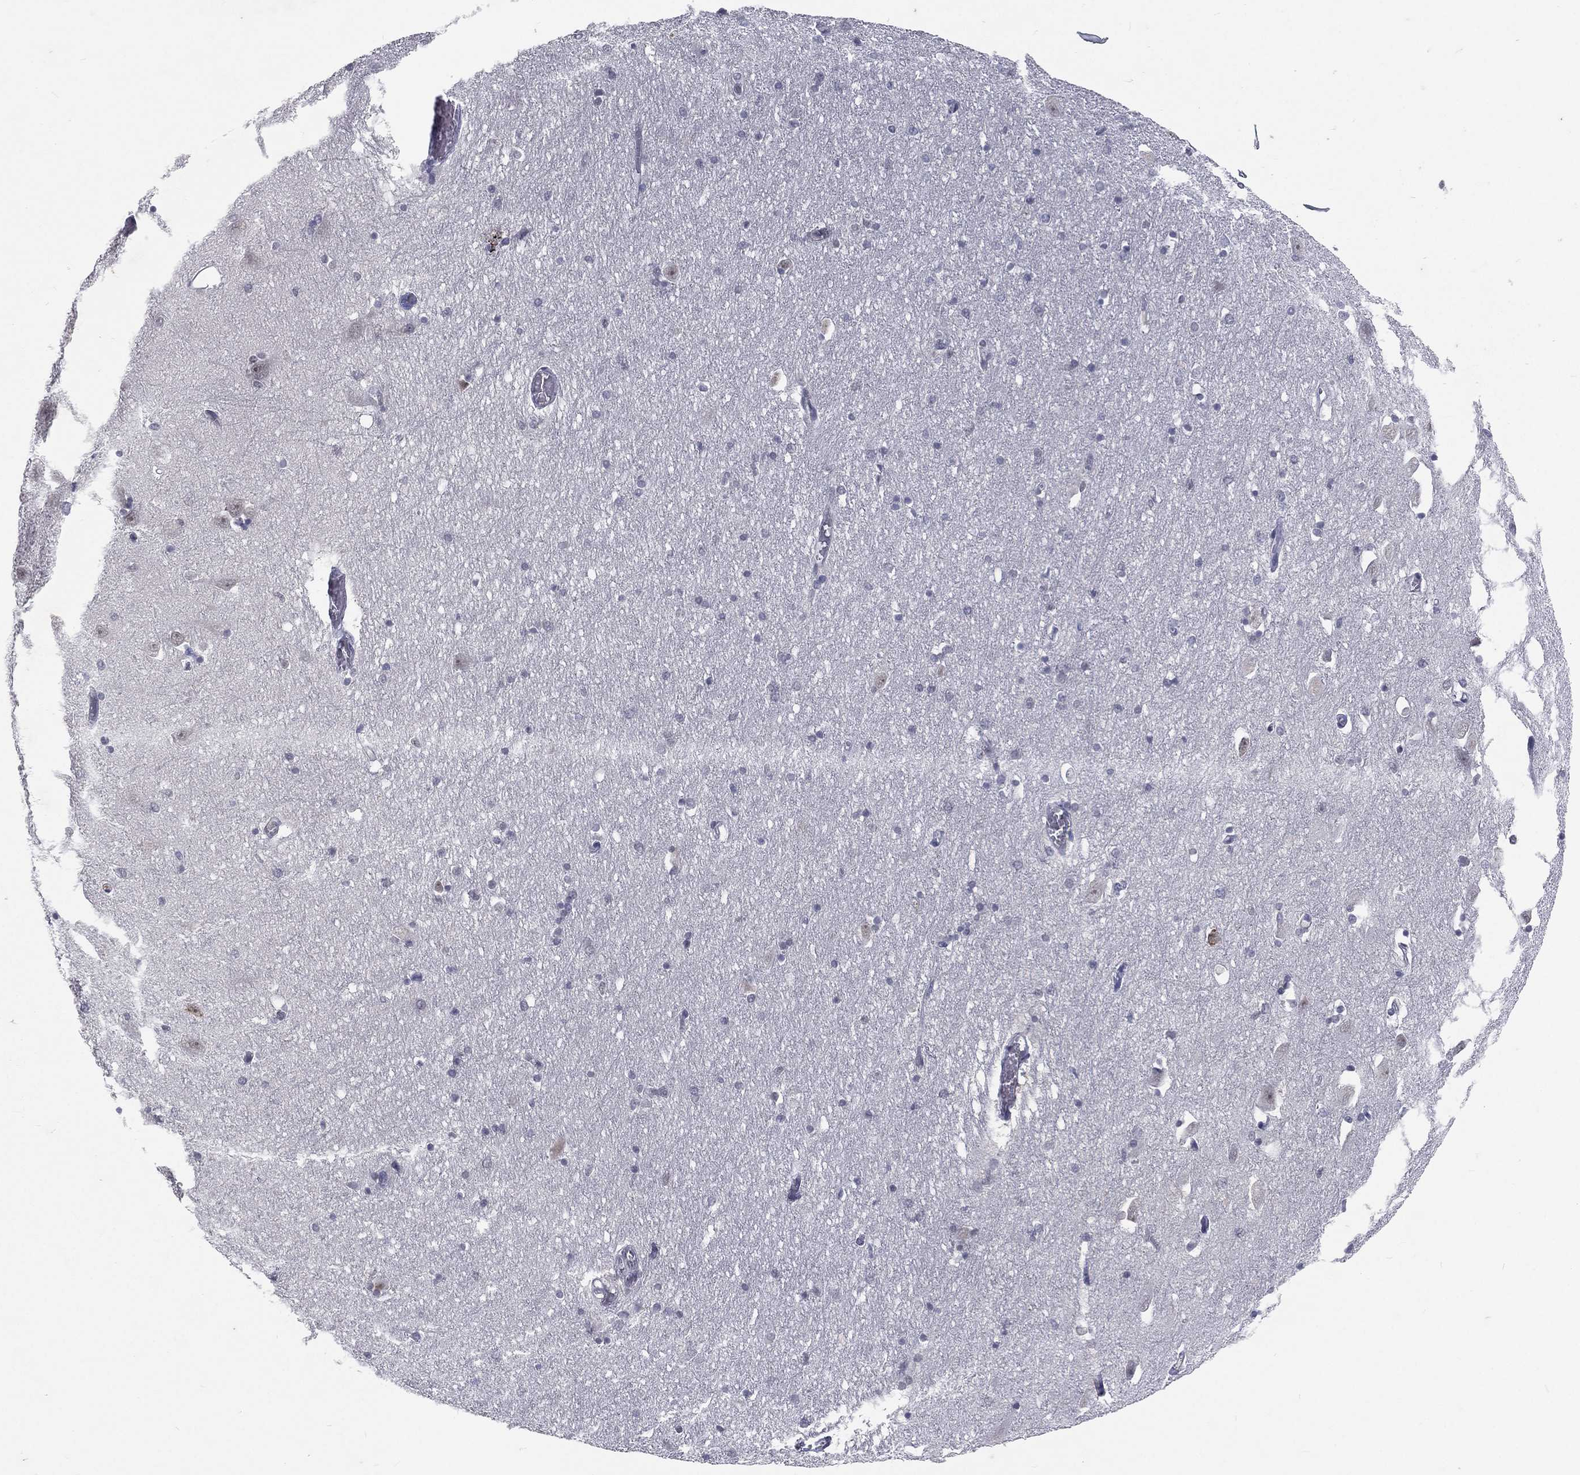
{"staining": {"intensity": "negative", "quantity": "none", "location": "none"}, "tissue": "hippocampus", "cell_type": "Glial cells", "image_type": "normal", "snomed": [{"axis": "morphology", "description": "Normal tissue, NOS"}, {"axis": "topography", "description": "Lateral ventricle wall"}, {"axis": "topography", "description": "Hippocampus"}], "caption": "Immunohistochemical staining of normal hippocampus displays no significant positivity in glial cells. The staining is performed using DAB (3,3'-diaminobenzidine) brown chromogen with nuclei counter-stained in using hematoxylin.", "gene": "MORC2", "patient": {"sex": "female", "age": 63}}